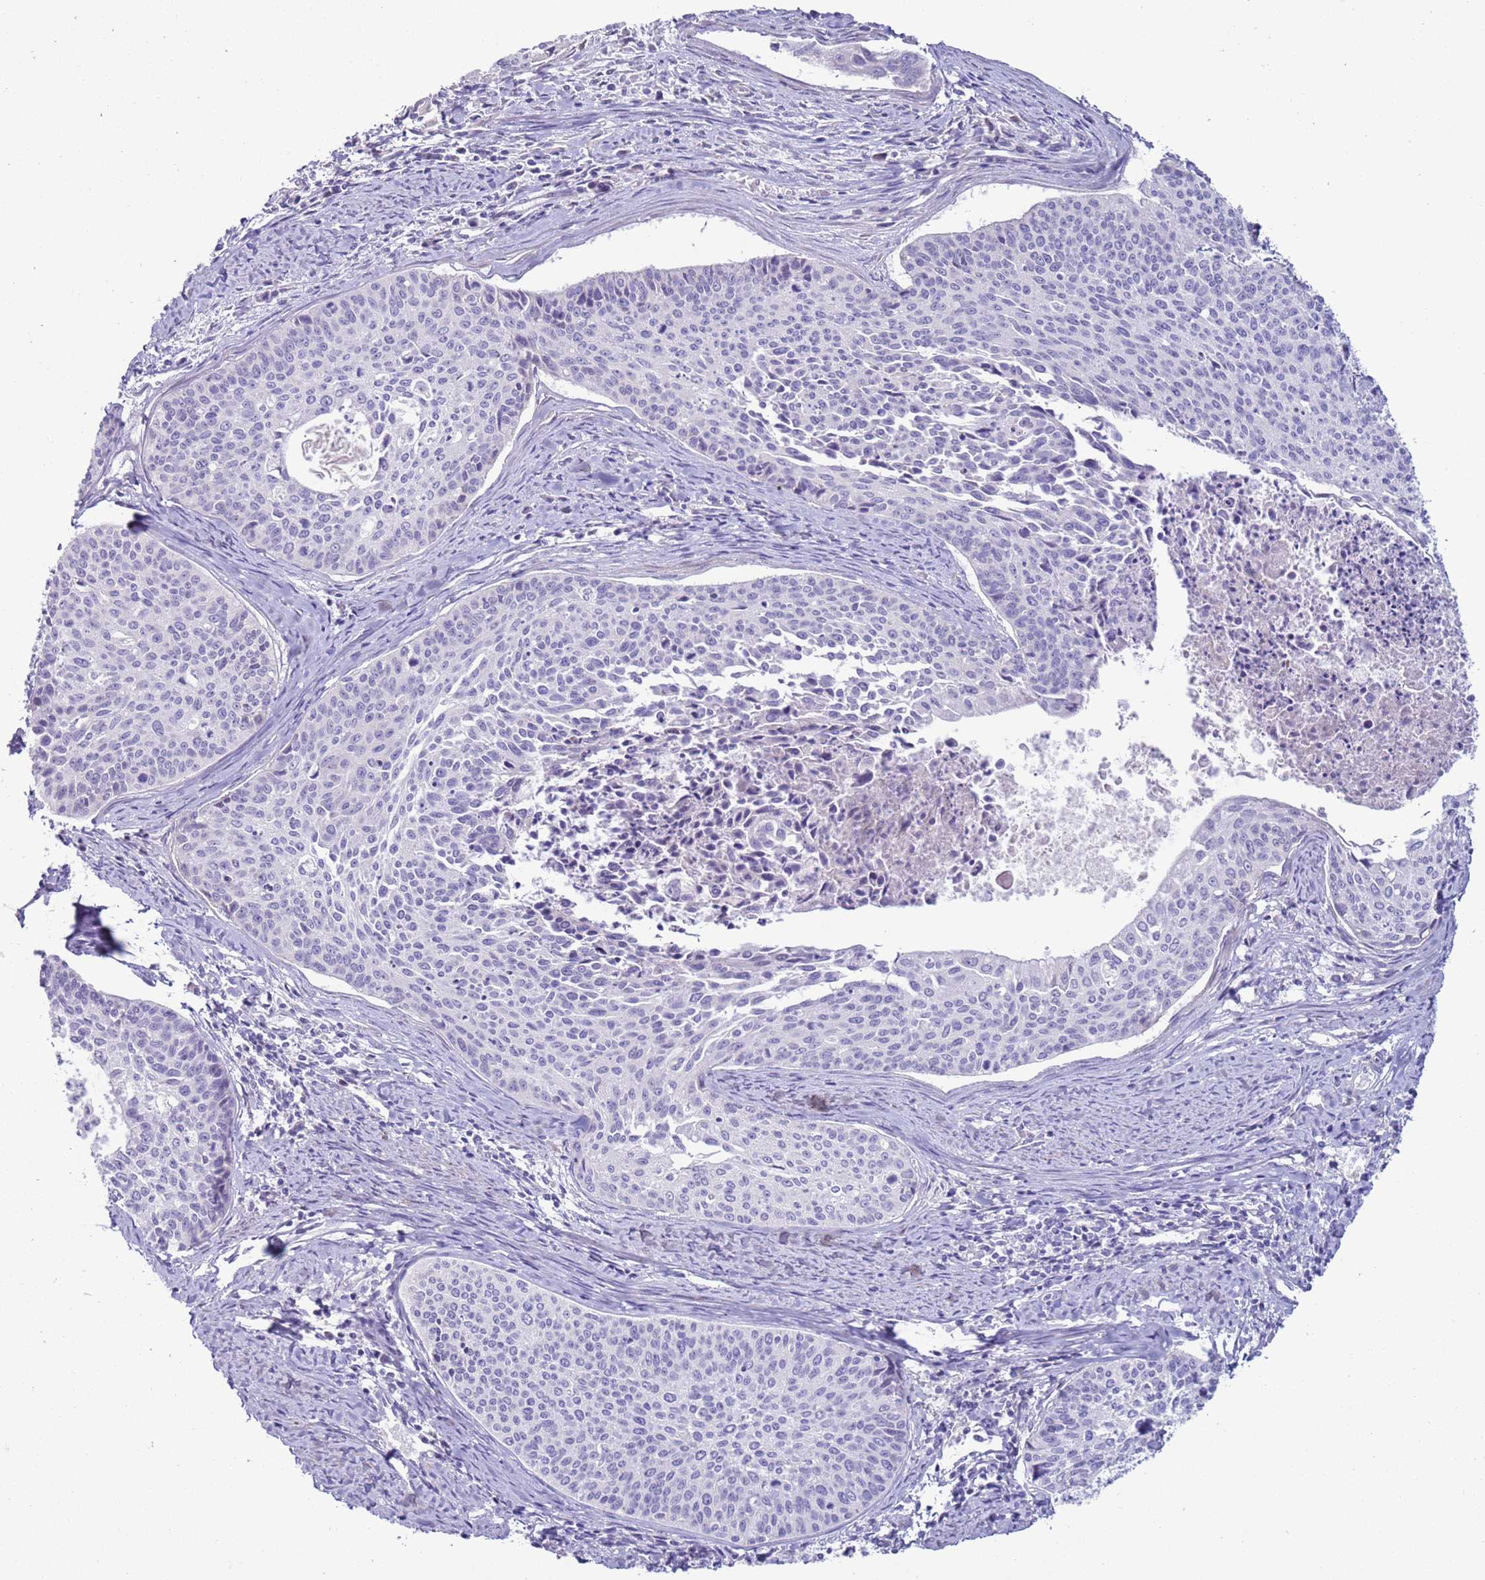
{"staining": {"intensity": "negative", "quantity": "none", "location": "none"}, "tissue": "cervical cancer", "cell_type": "Tumor cells", "image_type": "cancer", "snomed": [{"axis": "morphology", "description": "Squamous cell carcinoma, NOS"}, {"axis": "topography", "description": "Cervix"}], "caption": "Immunohistochemical staining of squamous cell carcinoma (cervical) demonstrates no significant positivity in tumor cells.", "gene": "NPAP1", "patient": {"sex": "female", "age": 55}}